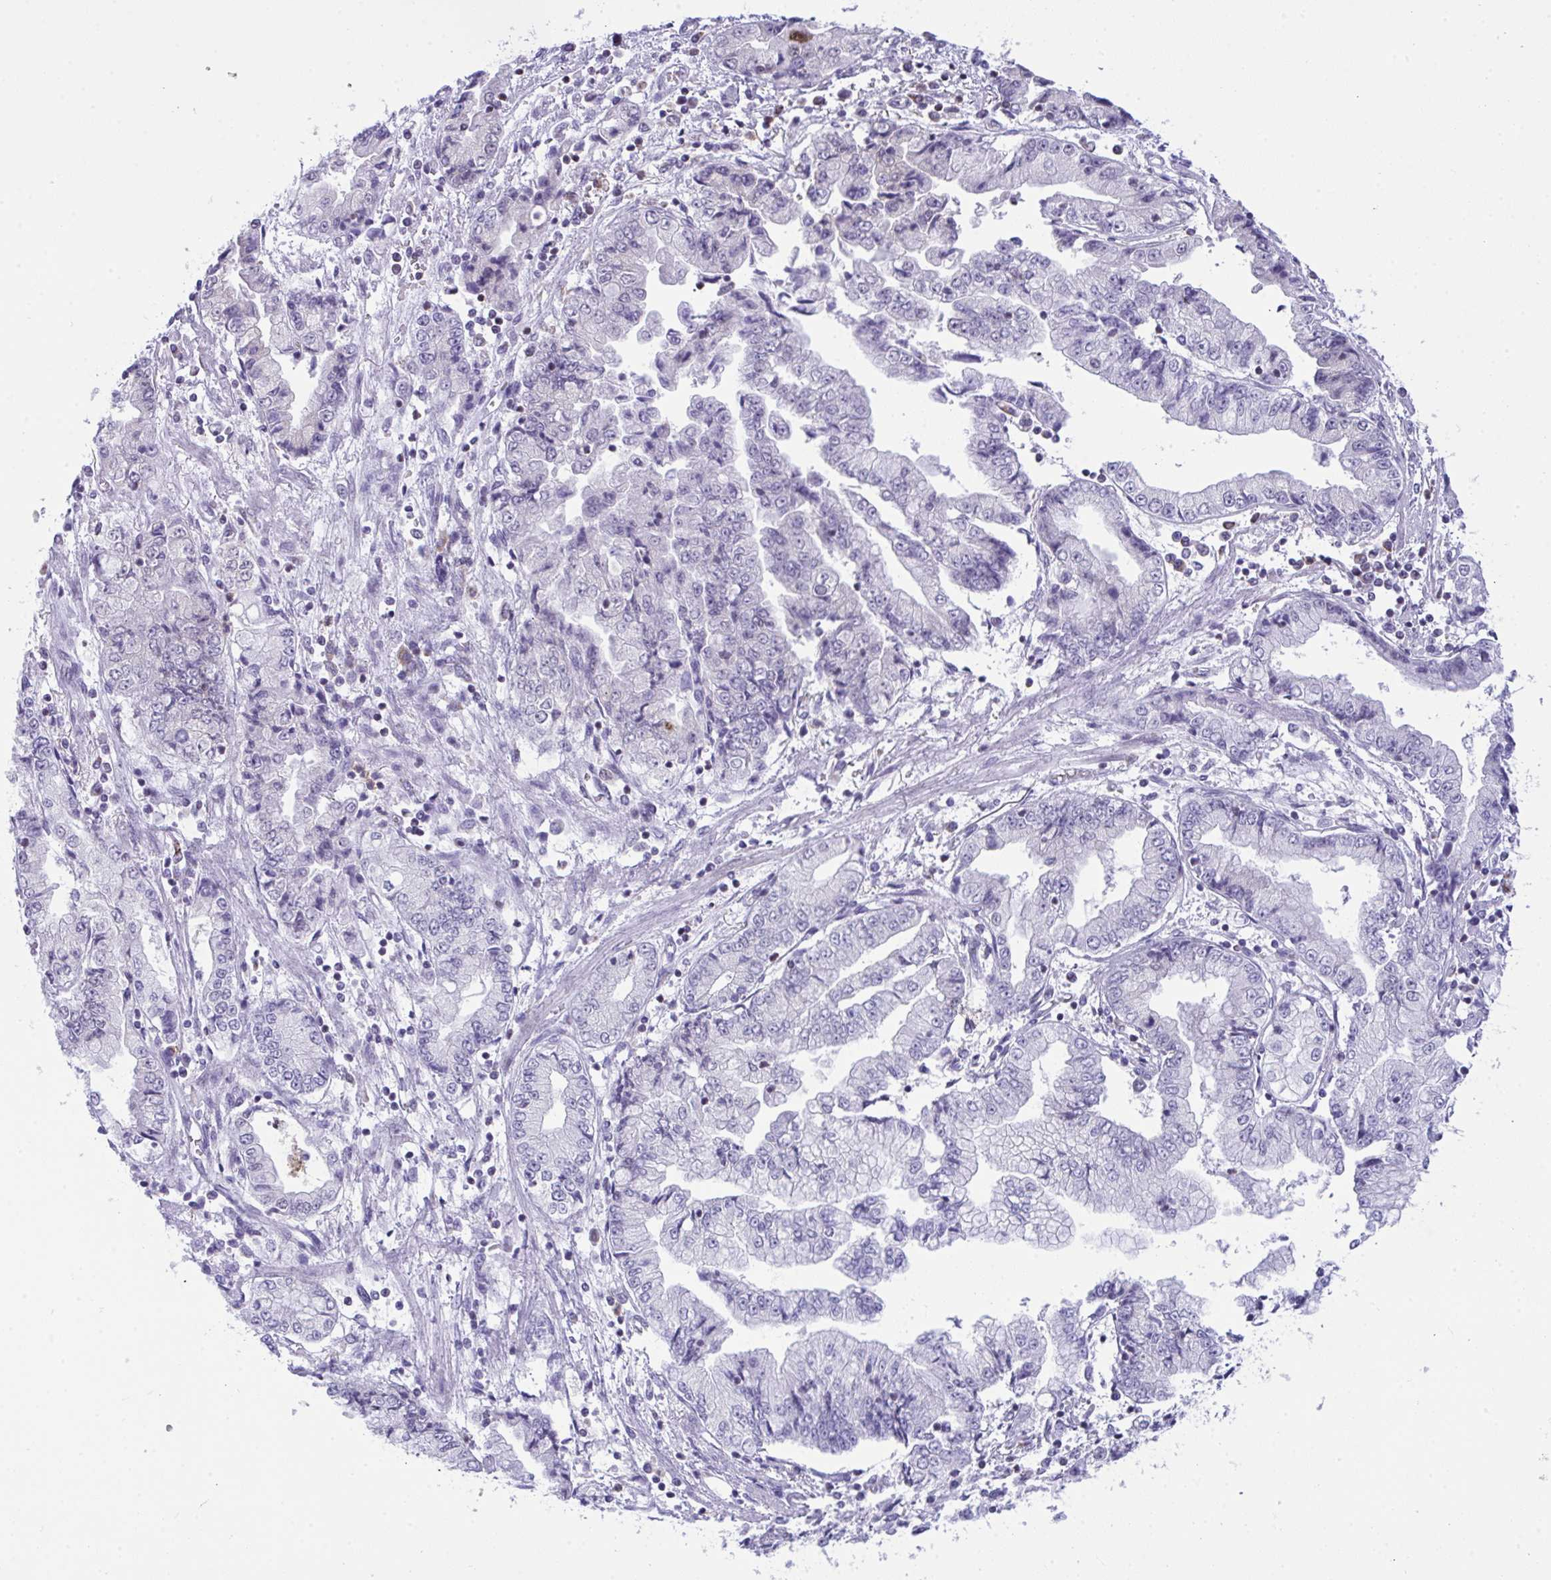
{"staining": {"intensity": "negative", "quantity": "none", "location": "none"}, "tissue": "stomach cancer", "cell_type": "Tumor cells", "image_type": "cancer", "snomed": [{"axis": "morphology", "description": "Adenocarcinoma, NOS"}, {"axis": "topography", "description": "Stomach, upper"}], "caption": "This is a histopathology image of immunohistochemistry (IHC) staining of stomach adenocarcinoma, which shows no expression in tumor cells. (DAB (3,3'-diaminobenzidine) IHC with hematoxylin counter stain).", "gene": "PLA2G12B", "patient": {"sex": "female", "age": 74}}